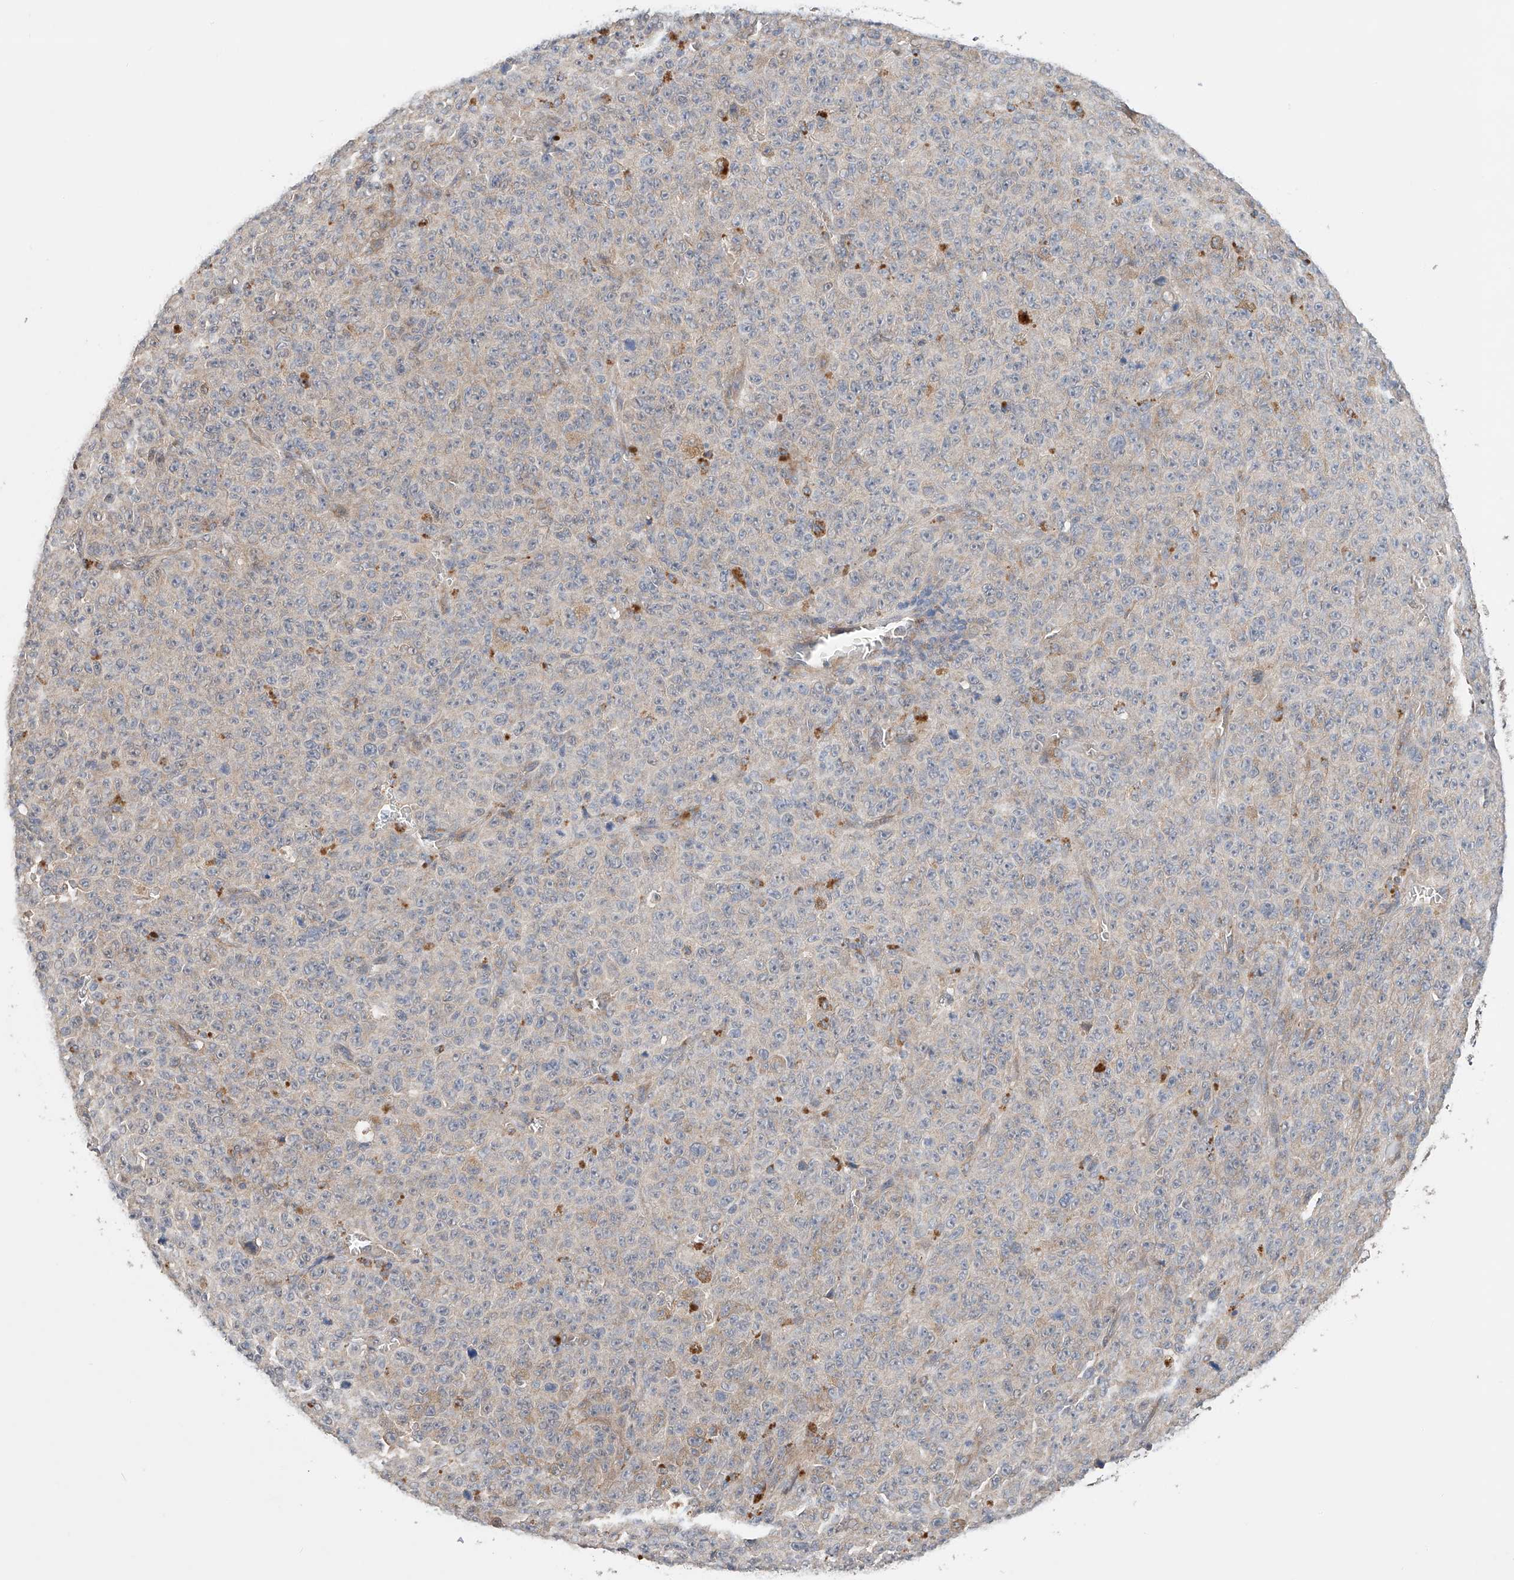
{"staining": {"intensity": "negative", "quantity": "none", "location": "none"}, "tissue": "melanoma", "cell_type": "Tumor cells", "image_type": "cancer", "snomed": [{"axis": "morphology", "description": "Malignant melanoma, NOS"}, {"axis": "topography", "description": "Skin"}], "caption": "There is no significant staining in tumor cells of melanoma.", "gene": "ZFHX2", "patient": {"sex": "female", "age": 82}}